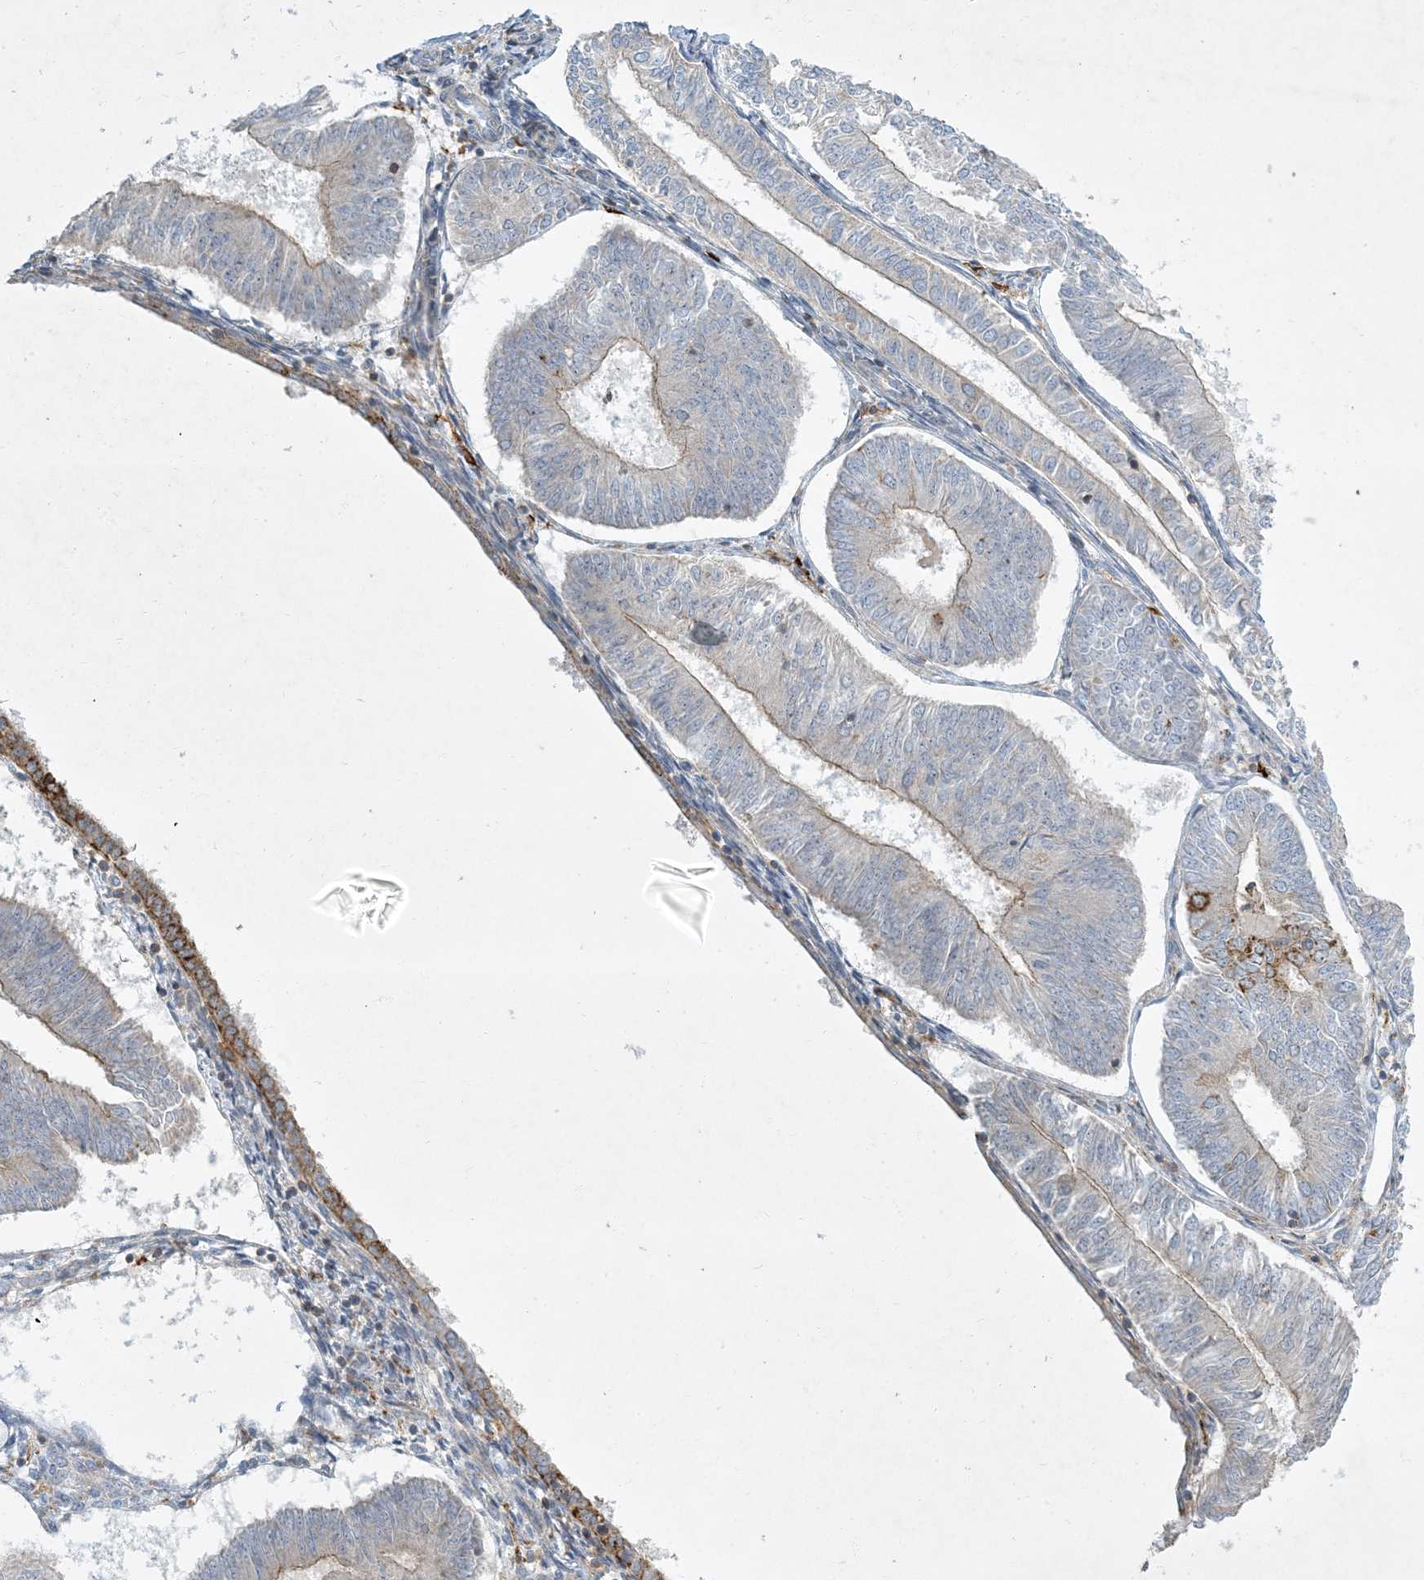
{"staining": {"intensity": "moderate", "quantity": "<25%", "location": "cytoplasmic/membranous"}, "tissue": "endometrial cancer", "cell_type": "Tumor cells", "image_type": "cancer", "snomed": [{"axis": "morphology", "description": "Adenocarcinoma, NOS"}, {"axis": "topography", "description": "Endometrium"}], "caption": "Moderate cytoplasmic/membranous staining for a protein is present in approximately <25% of tumor cells of adenocarcinoma (endometrial) using immunohistochemistry (IHC).", "gene": "LTN1", "patient": {"sex": "female", "age": 58}}